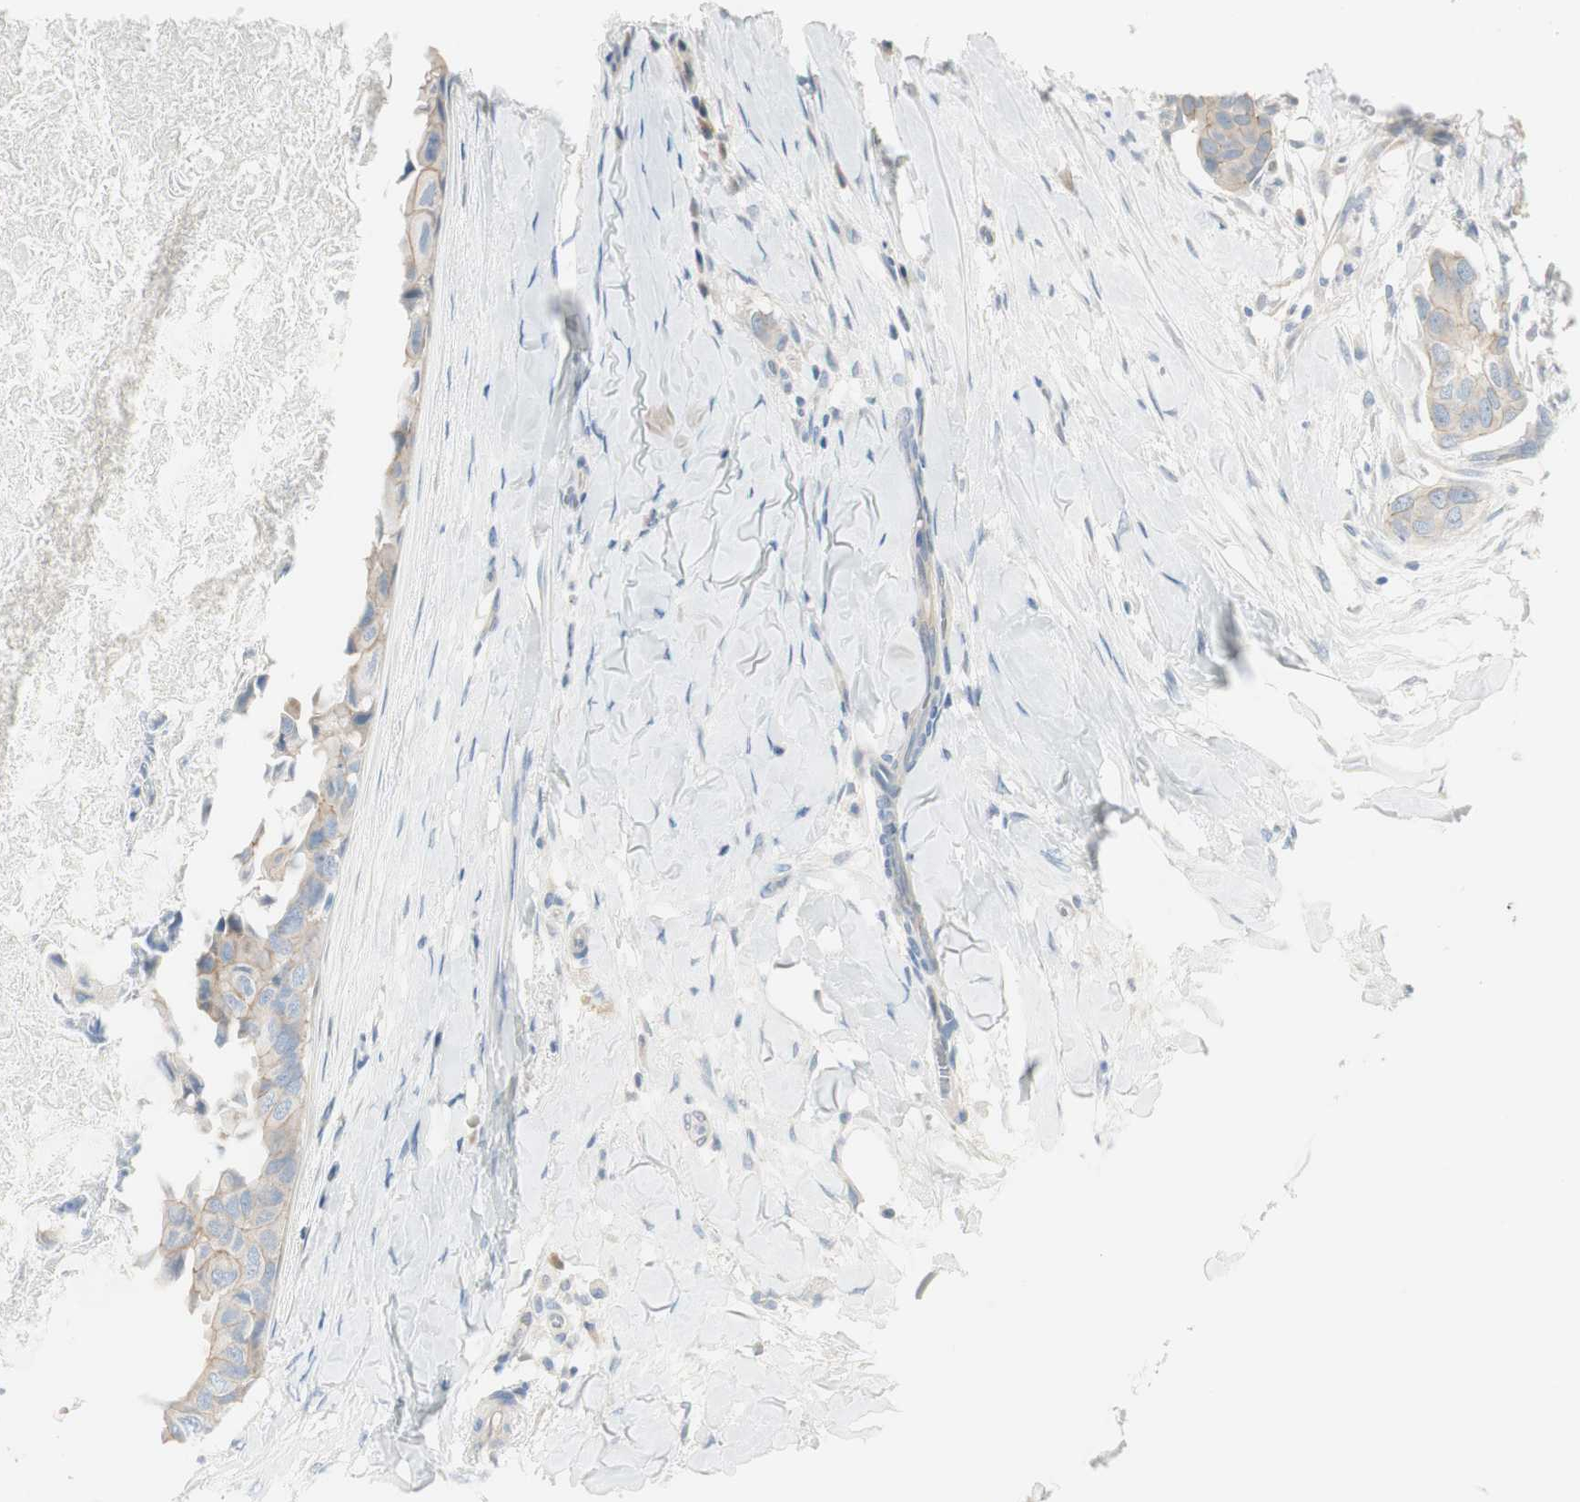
{"staining": {"intensity": "negative", "quantity": "none", "location": "none"}, "tissue": "breast cancer", "cell_type": "Tumor cells", "image_type": "cancer", "snomed": [{"axis": "morphology", "description": "Duct carcinoma"}, {"axis": "topography", "description": "Breast"}], "caption": "A high-resolution micrograph shows immunohistochemistry staining of breast cancer, which demonstrates no significant staining in tumor cells.", "gene": "SPINK4", "patient": {"sex": "female", "age": 40}}